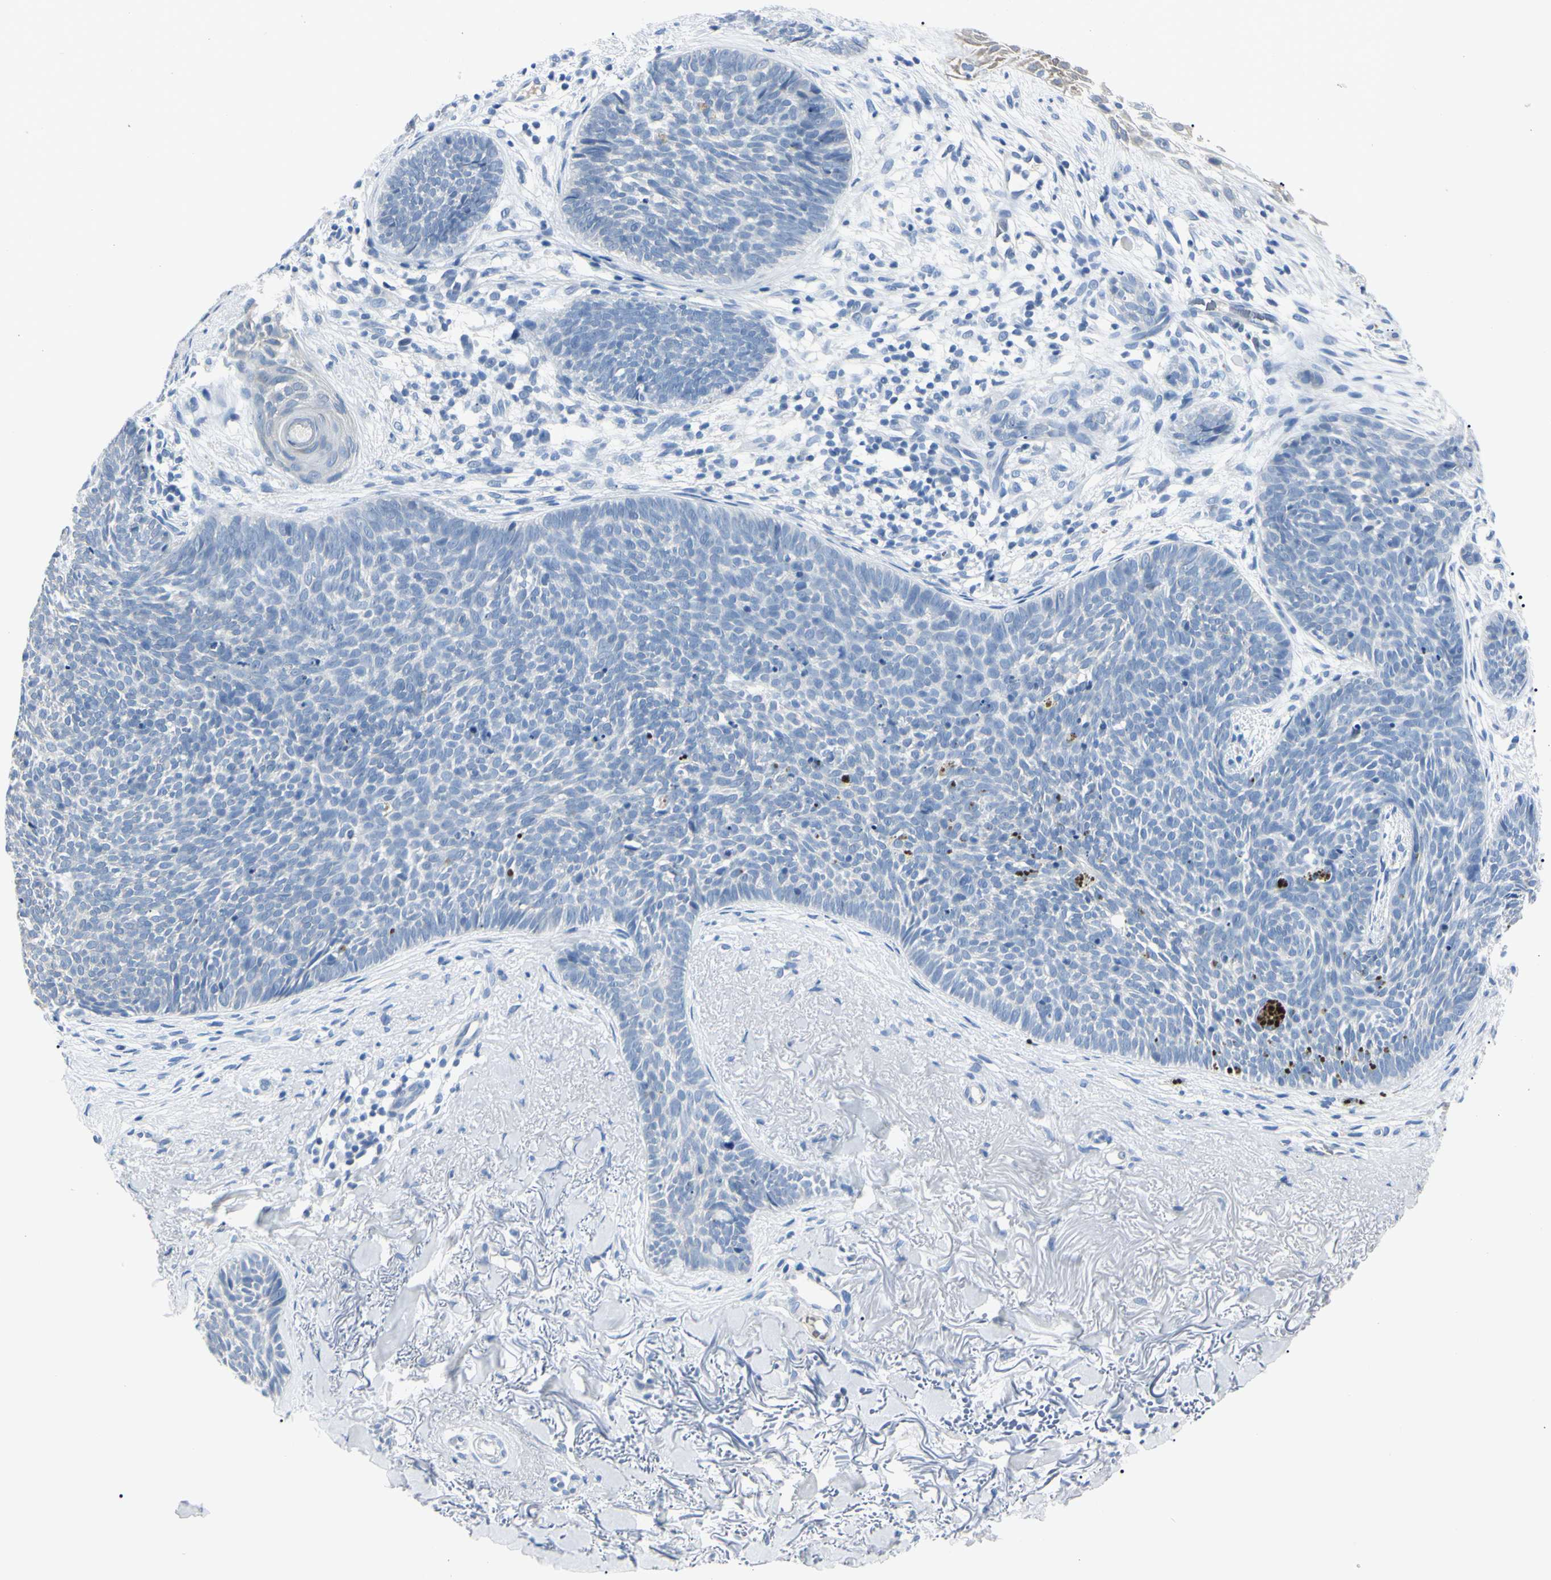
{"staining": {"intensity": "negative", "quantity": "none", "location": "none"}, "tissue": "skin cancer", "cell_type": "Tumor cells", "image_type": "cancer", "snomed": [{"axis": "morphology", "description": "Basal cell carcinoma"}, {"axis": "topography", "description": "Skin"}], "caption": "A histopathology image of human skin basal cell carcinoma is negative for staining in tumor cells. (DAB (3,3'-diaminobenzidine) immunohistochemistry with hematoxylin counter stain).", "gene": "CA2", "patient": {"sex": "female", "age": 70}}